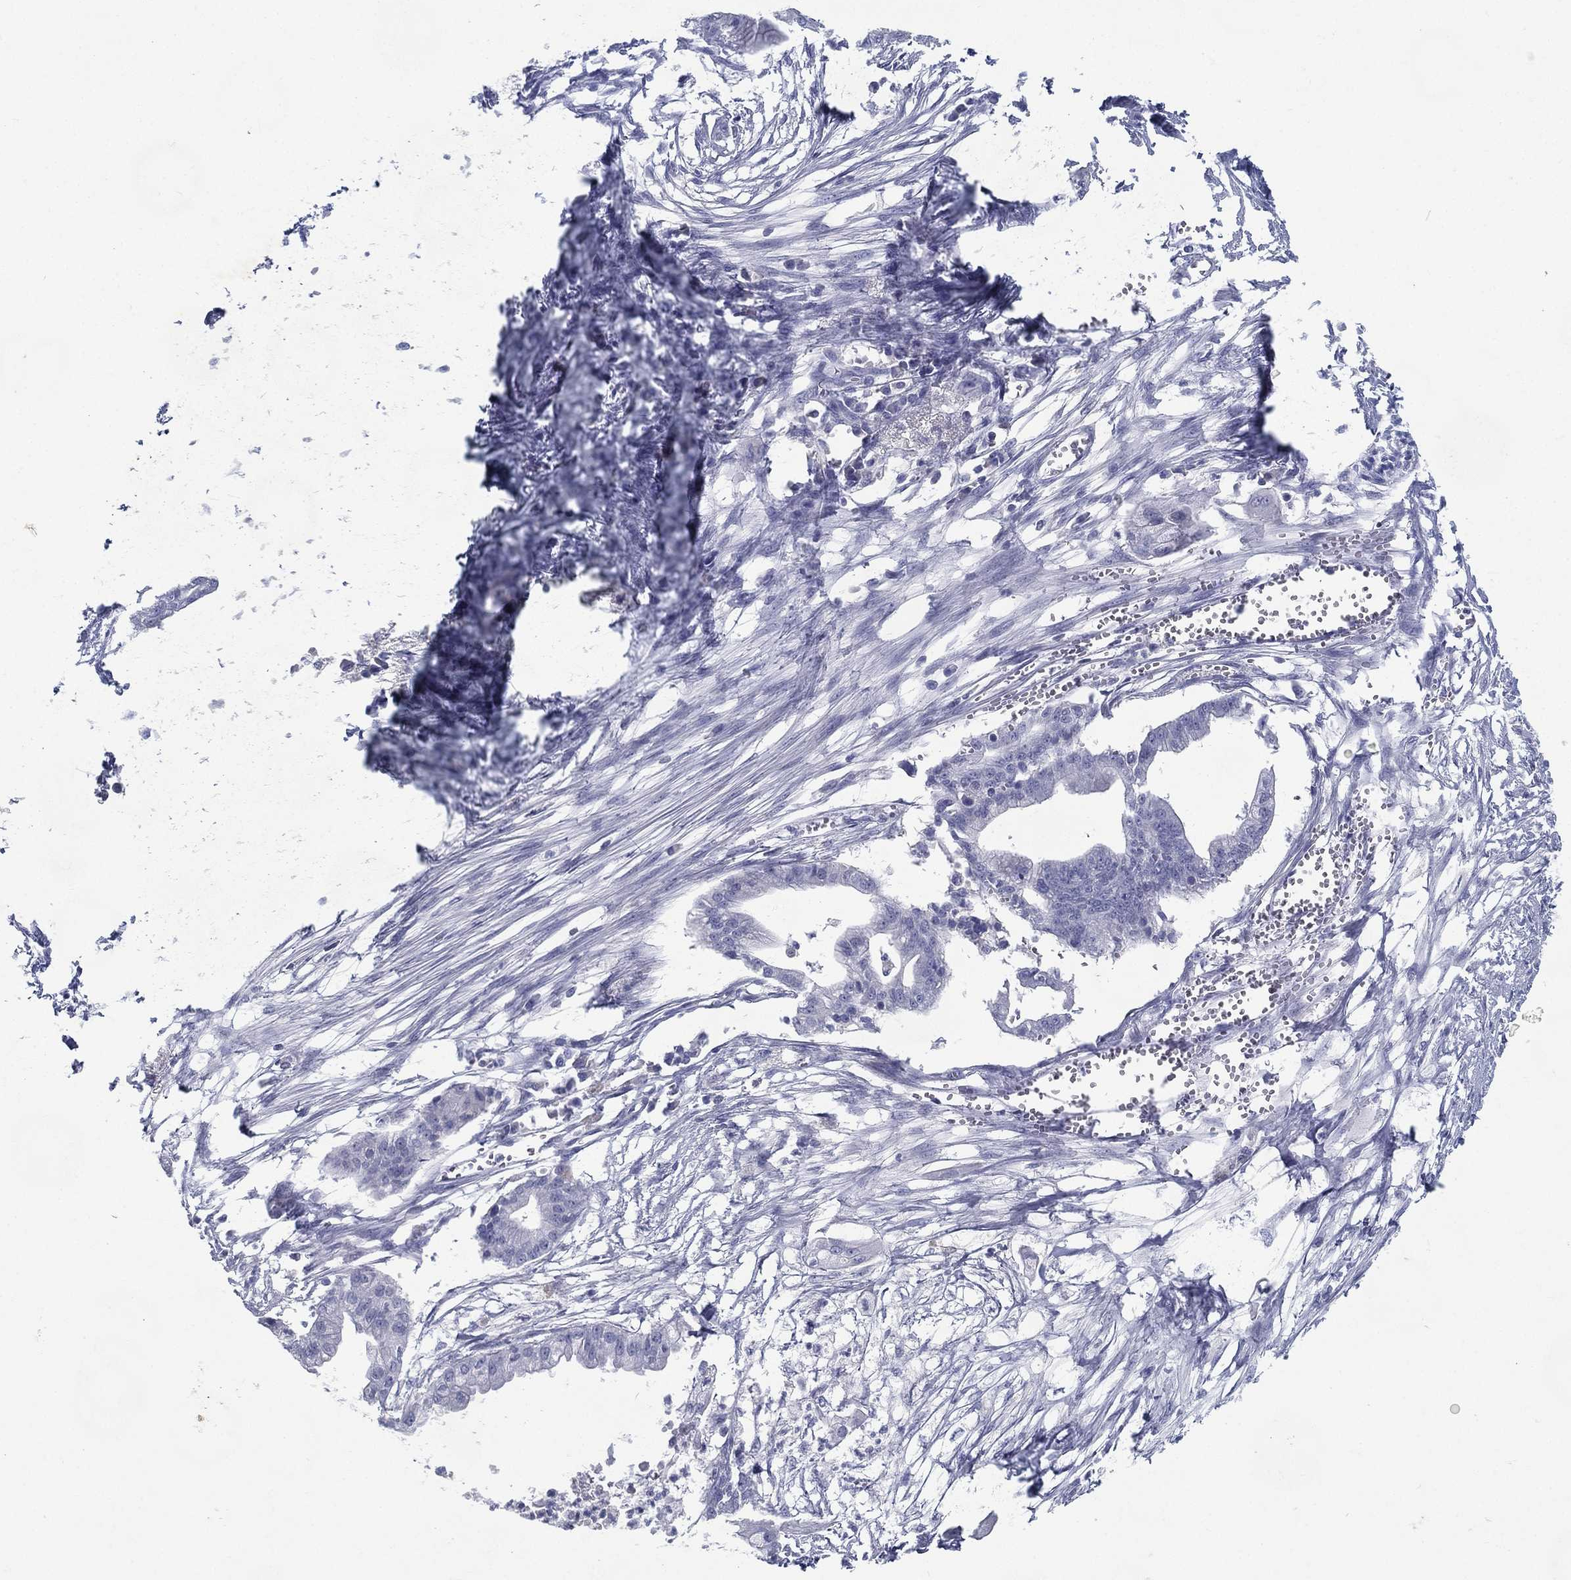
{"staining": {"intensity": "negative", "quantity": "none", "location": "none"}, "tissue": "pancreatic cancer", "cell_type": "Tumor cells", "image_type": "cancer", "snomed": [{"axis": "morphology", "description": "Normal tissue, NOS"}, {"axis": "morphology", "description": "Adenocarcinoma, NOS"}, {"axis": "topography", "description": "Pancreas"}], "caption": "Immunohistochemical staining of human pancreatic cancer reveals no significant expression in tumor cells.", "gene": "RGS13", "patient": {"sex": "female", "age": 58}}